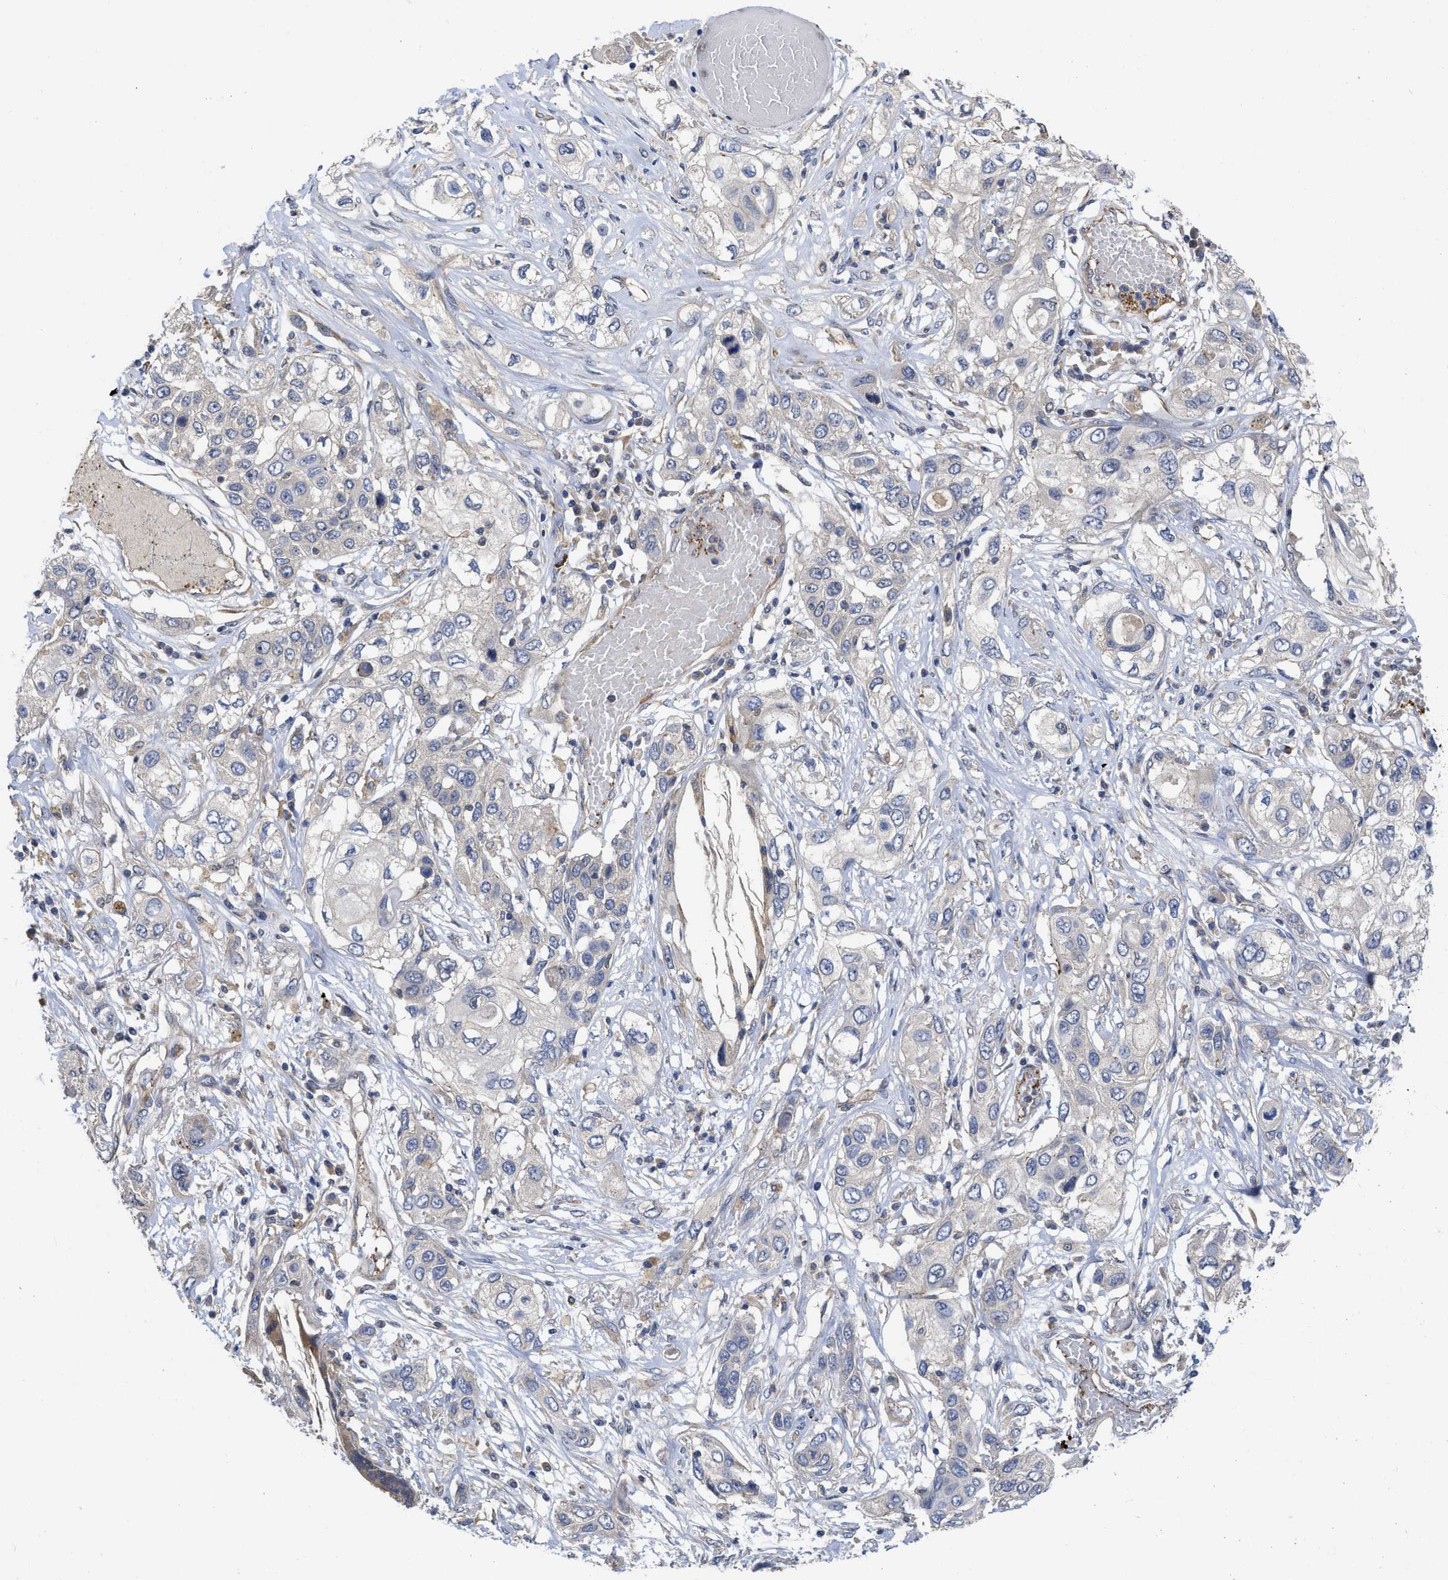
{"staining": {"intensity": "weak", "quantity": "<25%", "location": "cytoplasmic/membranous"}, "tissue": "lung cancer", "cell_type": "Tumor cells", "image_type": "cancer", "snomed": [{"axis": "morphology", "description": "Squamous cell carcinoma, NOS"}, {"axis": "topography", "description": "Lung"}], "caption": "The IHC histopathology image has no significant staining in tumor cells of squamous cell carcinoma (lung) tissue. Nuclei are stained in blue.", "gene": "ARHGEF26", "patient": {"sex": "male", "age": 71}}